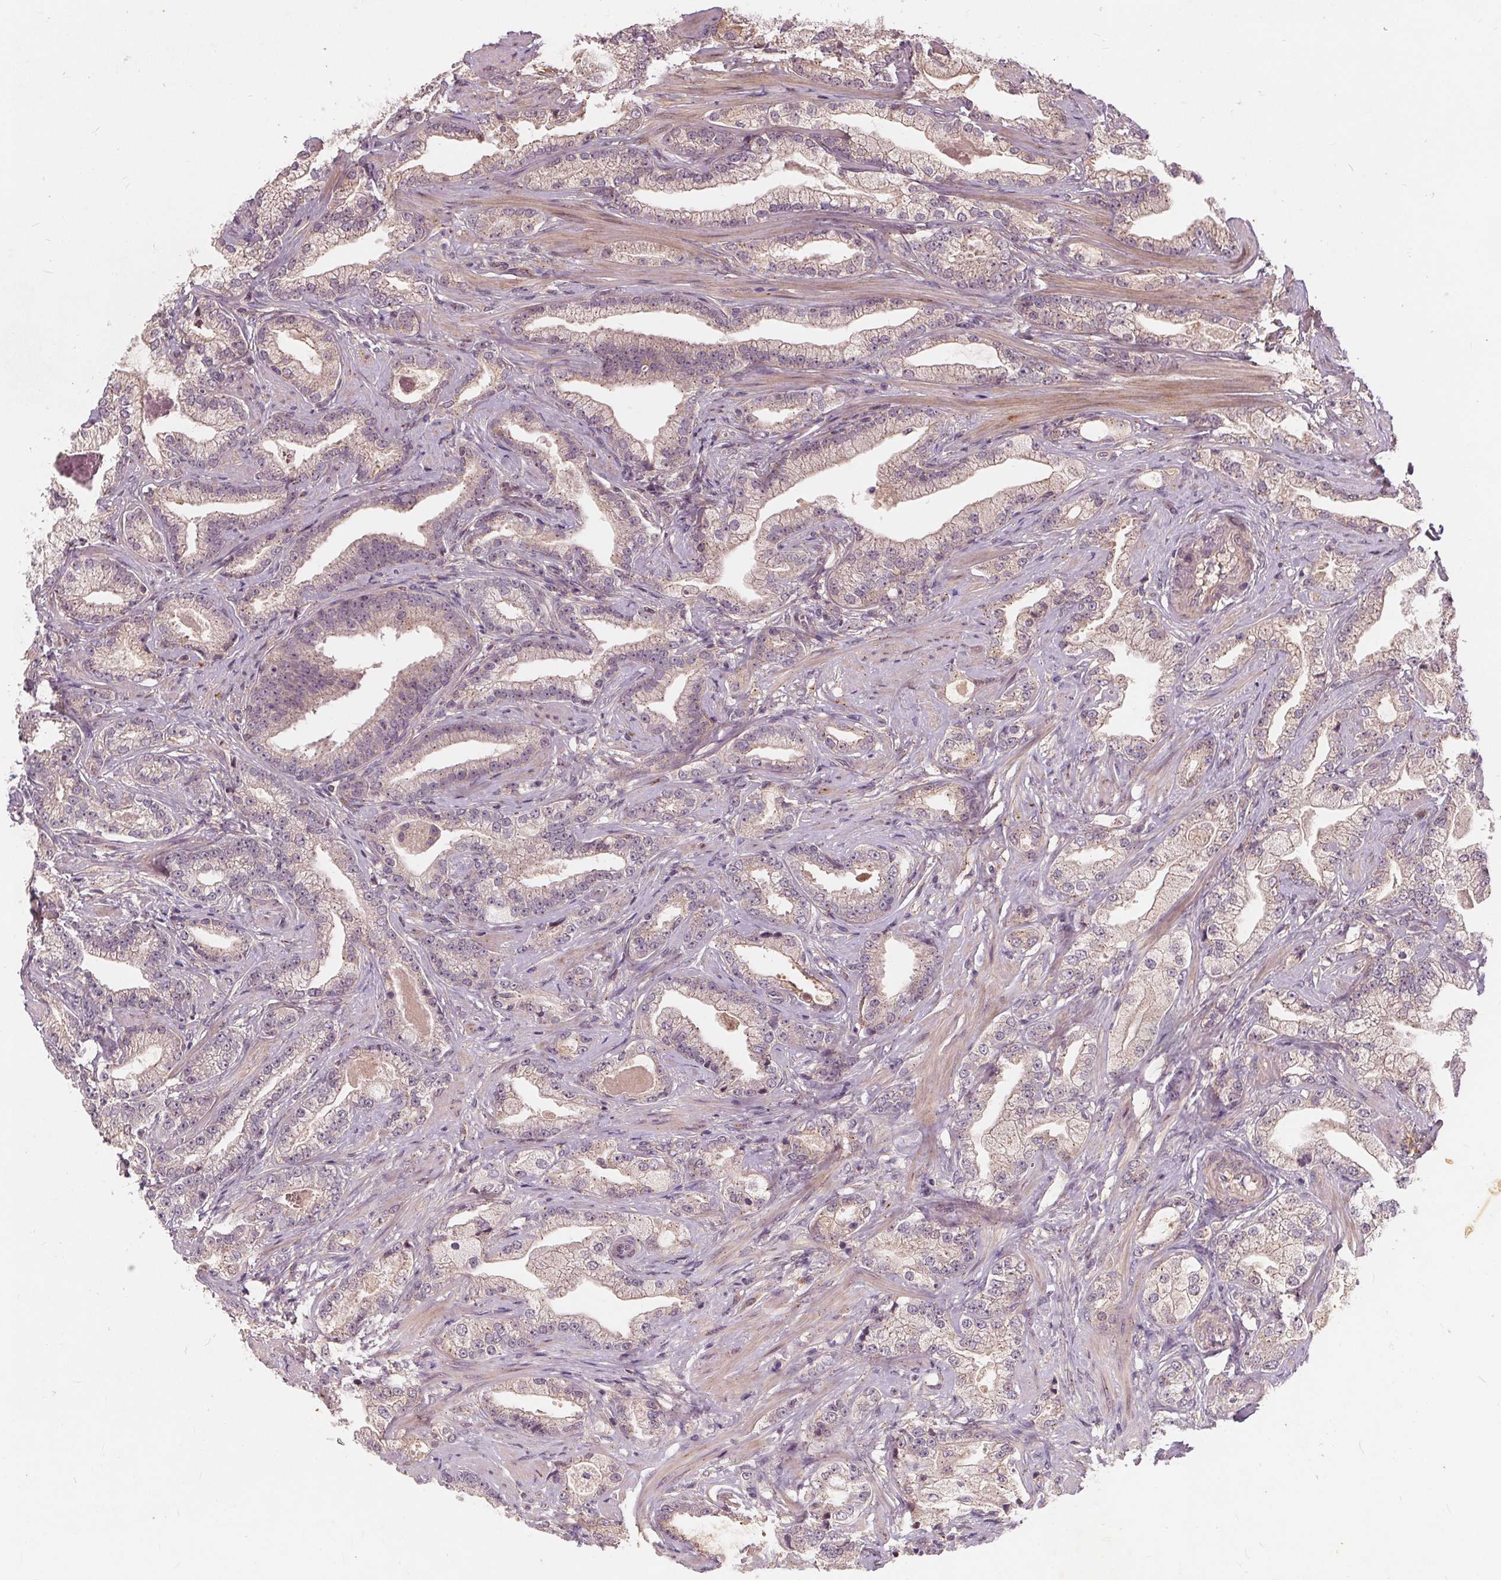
{"staining": {"intensity": "weak", "quantity": "25%-75%", "location": "cytoplasmic/membranous"}, "tissue": "prostate cancer", "cell_type": "Tumor cells", "image_type": "cancer", "snomed": [{"axis": "morphology", "description": "Adenocarcinoma, Low grade"}, {"axis": "topography", "description": "Prostate"}], "caption": "Weak cytoplasmic/membranous protein expression is appreciated in about 25%-75% of tumor cells in prostate cancer. (brown staining indicates protein expression, while blue staining denotes nuclei).", "gene": "CSNK1G2", "patient": {"sex": "male", "age": 61}}